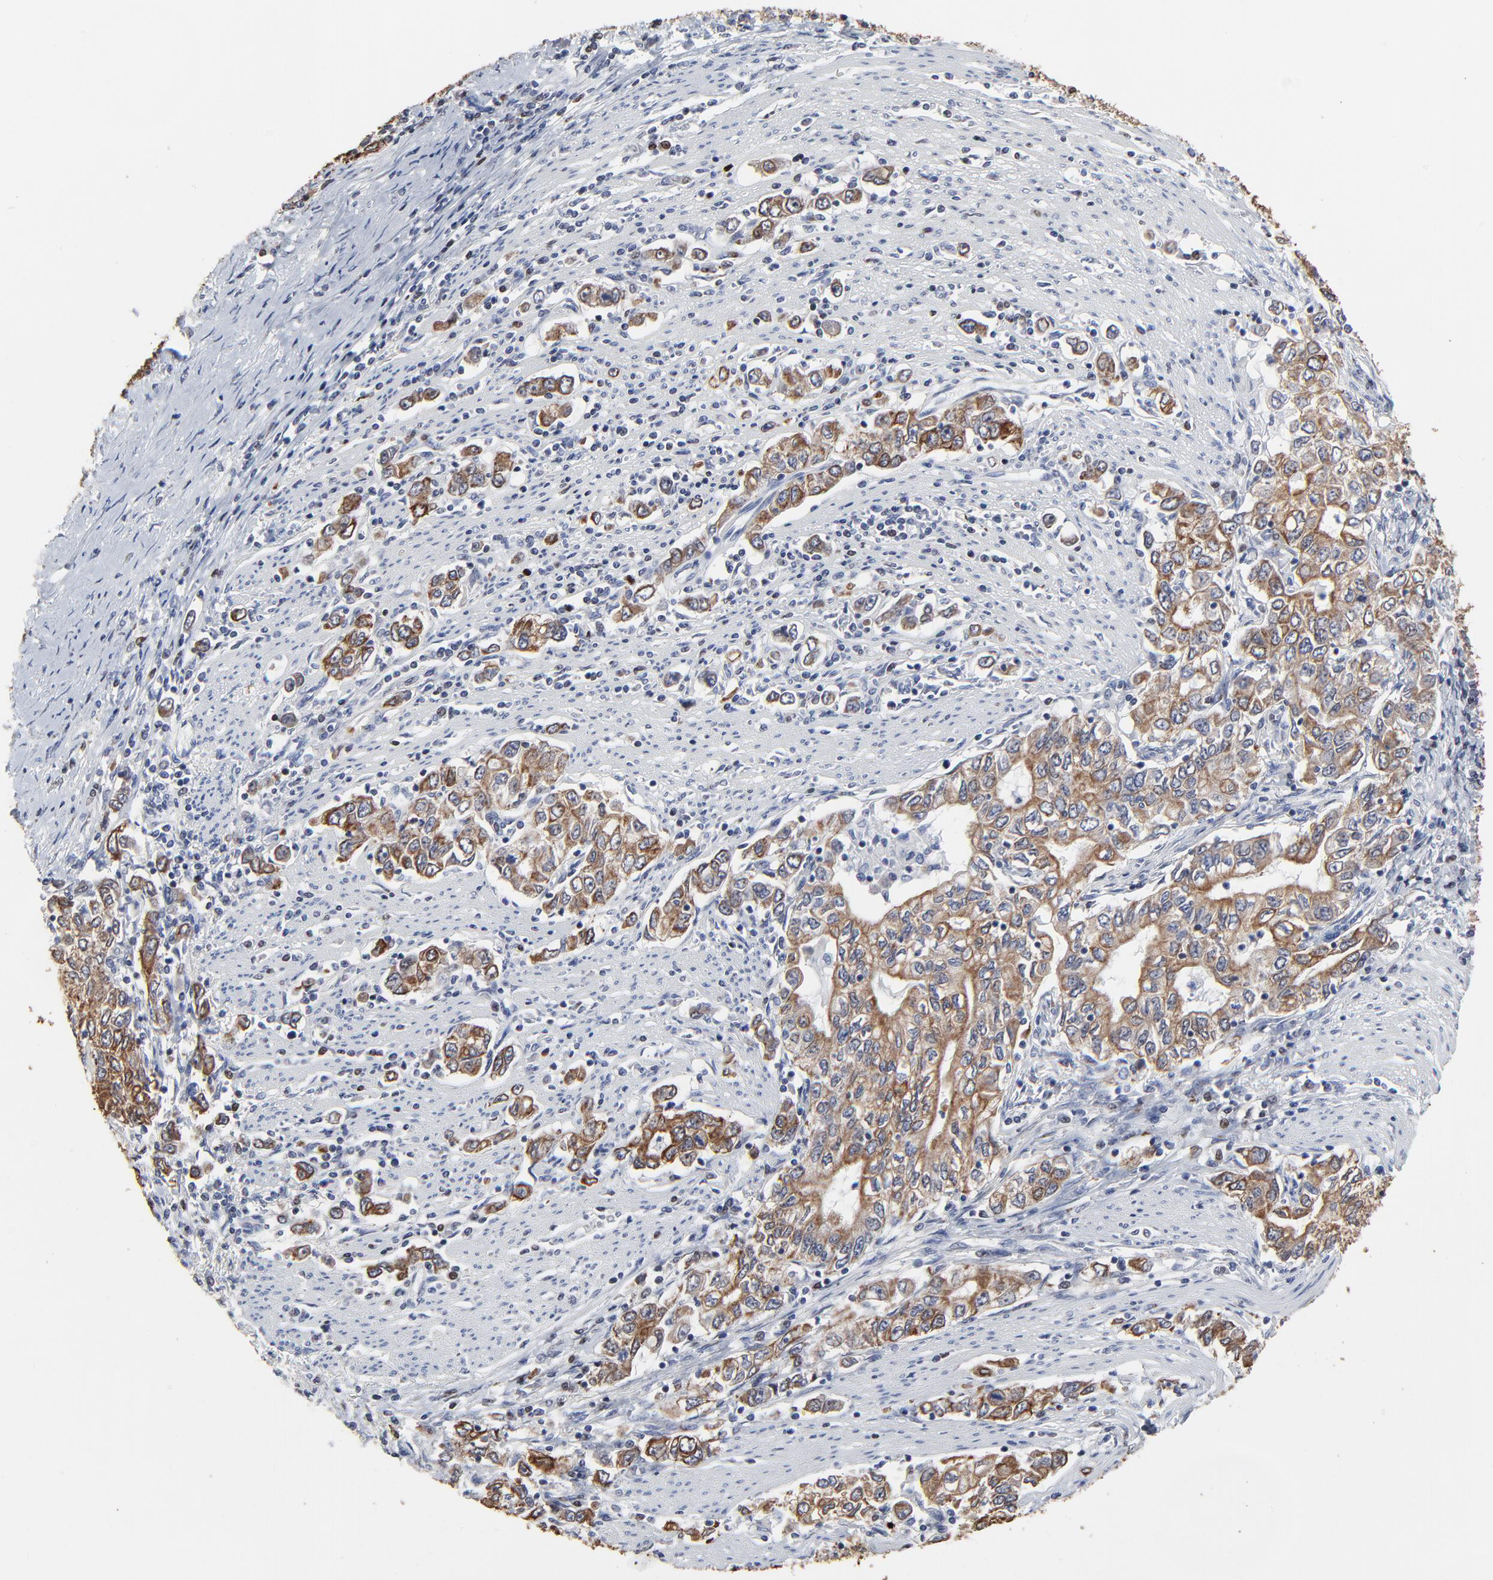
{"staining": {"intensity": "moderate", "quantity": ">75%", "location": "cytoplasmic/membranous"}, "tissue": "stomach cancer", "cell_type": "Tumor cells", "image_type": "cancer", "snomed": [{"axis": "morphology", "description": "Adenocarcinoma, NOS"}, {"axis": "topography", "description": "Stomach, lower"}], "caption": "Immunohistochemical staining of human stomach adenocarcinoma reveals moderate cytoplasmic/membranous protein positivity in approximately >75% of tumor cells.", "gene": "LNX1", "patient": {"sex": "female", "age": 72}}